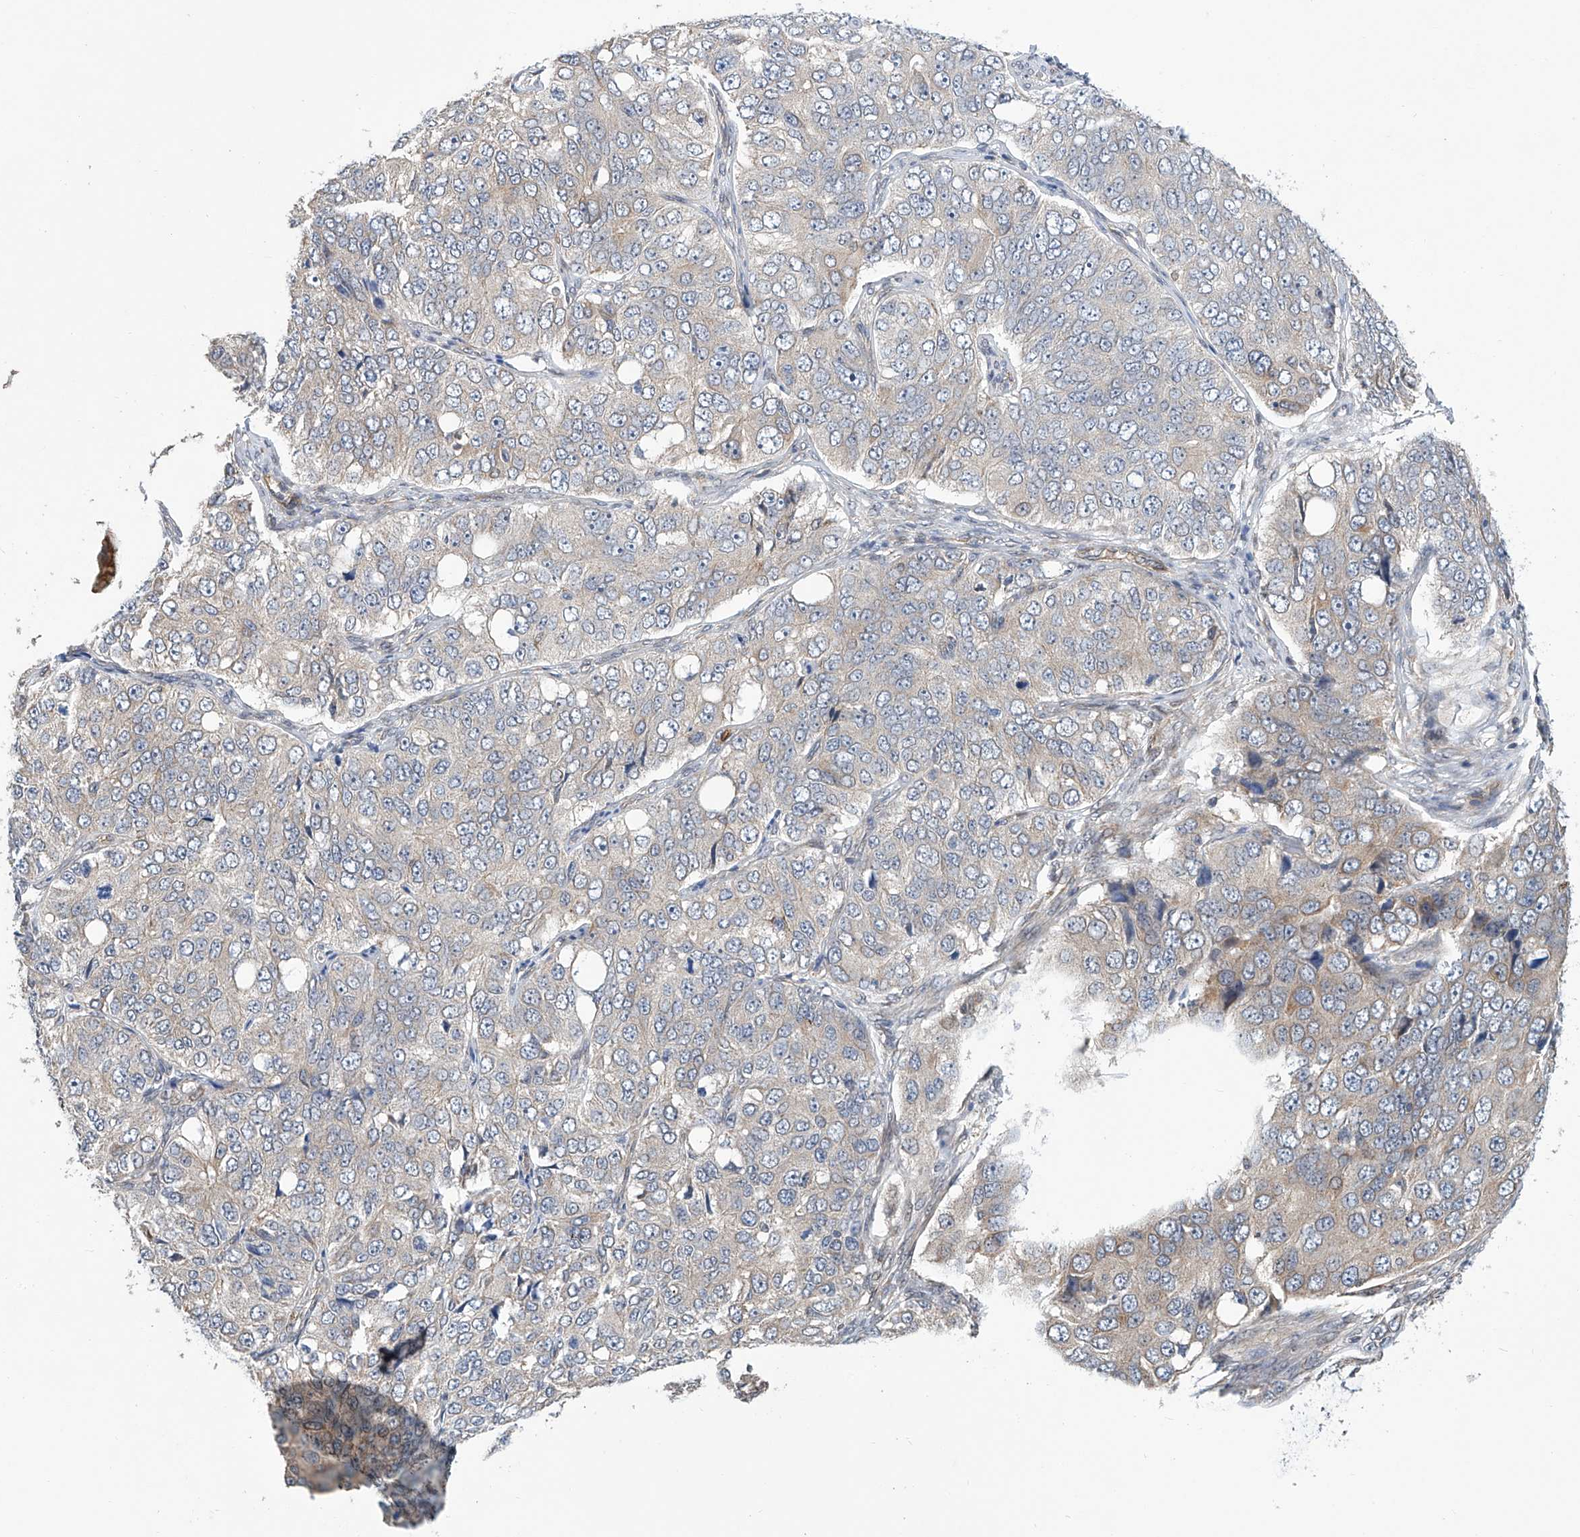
{"staining": {"intensity": "weak", "quantity": "<25%", "location": "cytoplasmic/membranous"}, "tissue": "ovarian cancer", "cell_type": "Tumor cells", "image_type": "cancer", "snomed": [{"axis": "morphology", "description": "Carcinoma, endometroid"}, {"axis": "topography", "description": "Ovary"}], "caption": "Immunohistochemistry photomicrograph of neoplastic tissue: ovarian cancer (endometroid carcinoma) stained with DAB (3,3'-diaminobenzidine) displays no significant protein expression in tumor cells.", "gene": "EIF2D", "patient": {"sex": "female", "age": 51}}